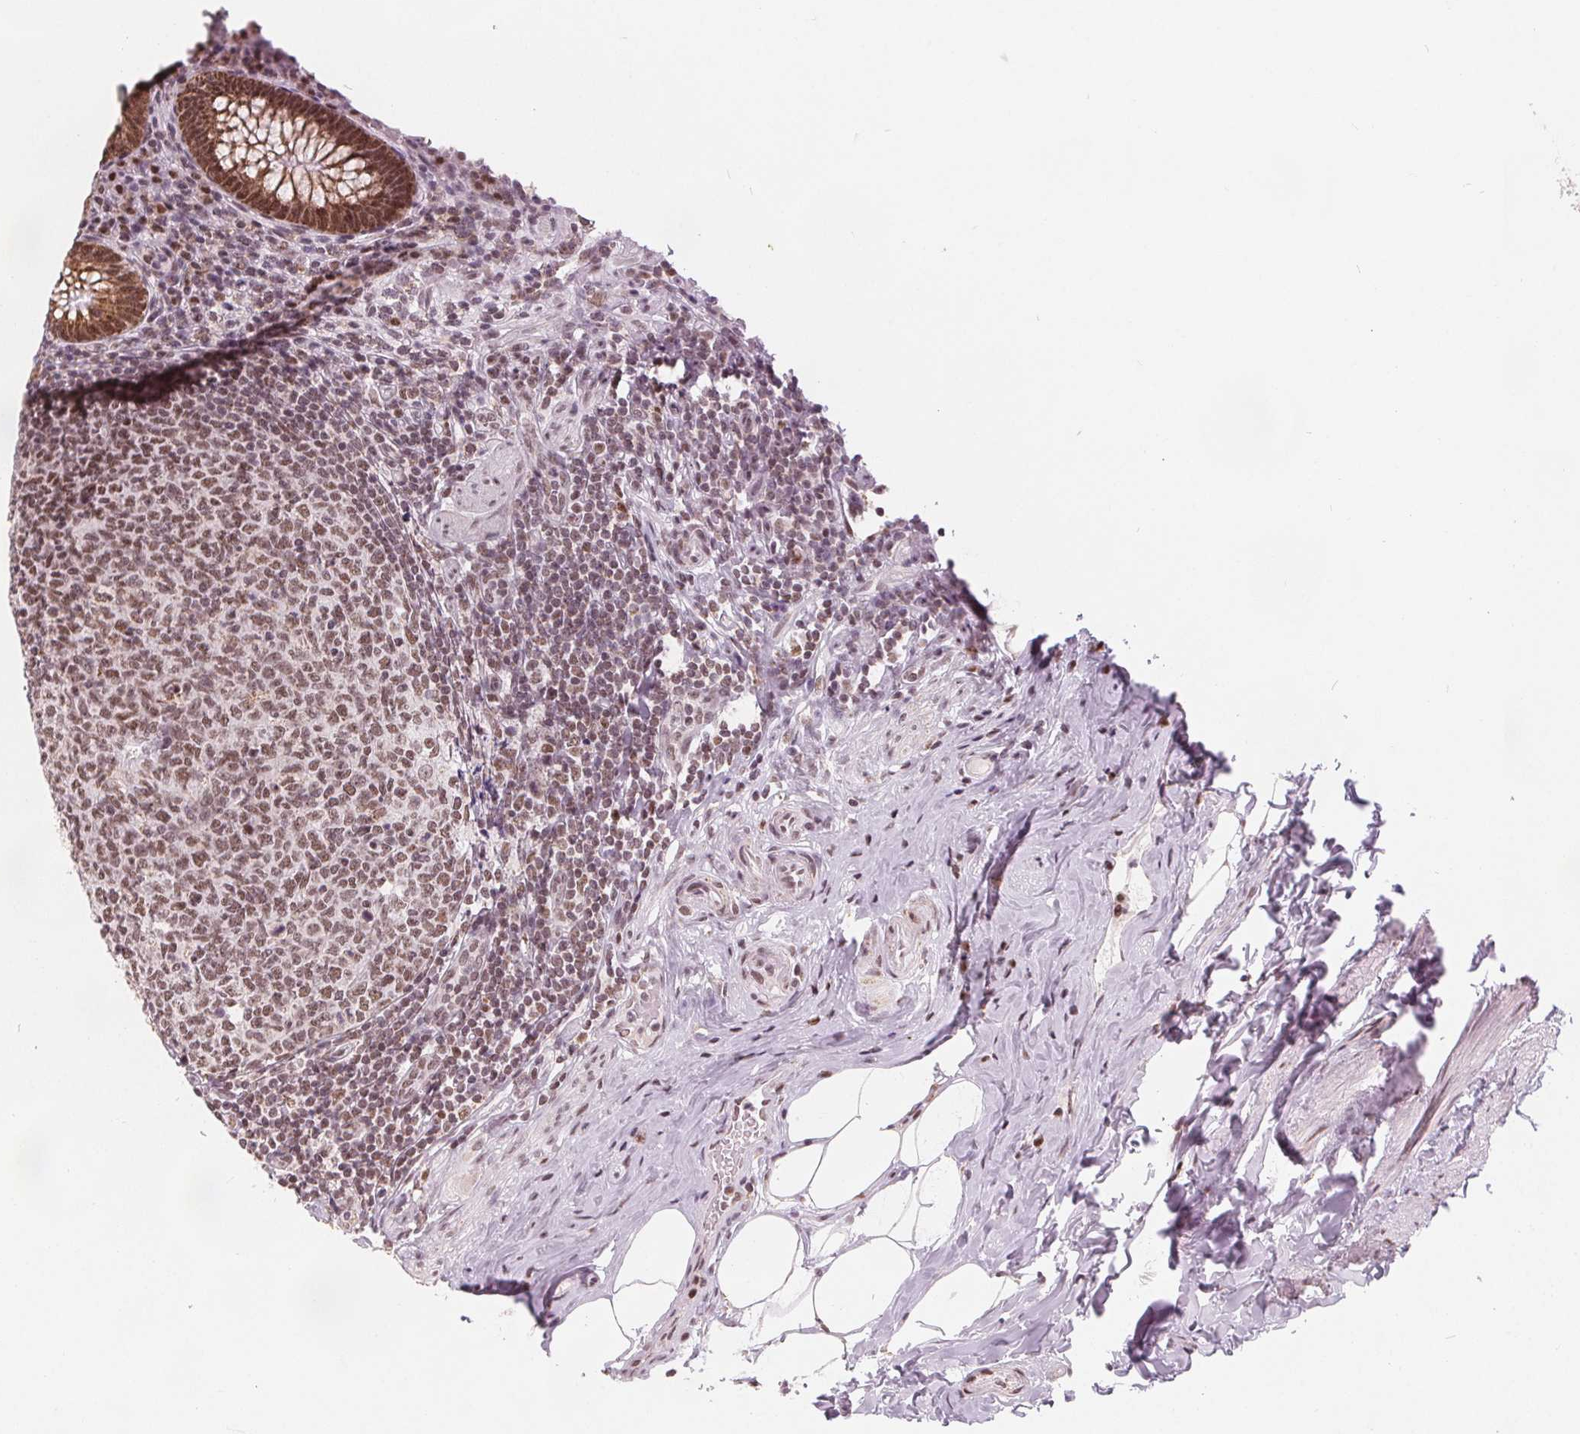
{"staining": {"intensity": "moderate", "quantity": ">75%", "location": "cytoplasmic/membranous,nuclear"}, "tissue": "appendix", "cell_type": "Glandular cells", "image_type": "normal", "snomed": [{"axis": "morphology", "description": "Normal tissue, NOS"}, {"axis": "topography", "description": "Appendix"}], "caption": "DAB (3,3'-diaminobenzidine) immunohistochemical staining of unremarkable human appendix reveals moderate cytoplasmic/membranous,nuclear protein staining in about >75% of glandular cells. (Brightfield microscopy of DAB IHC at high magnification).", "gene": "DPM2", "patient": {"sex": "male", "age": 47}}